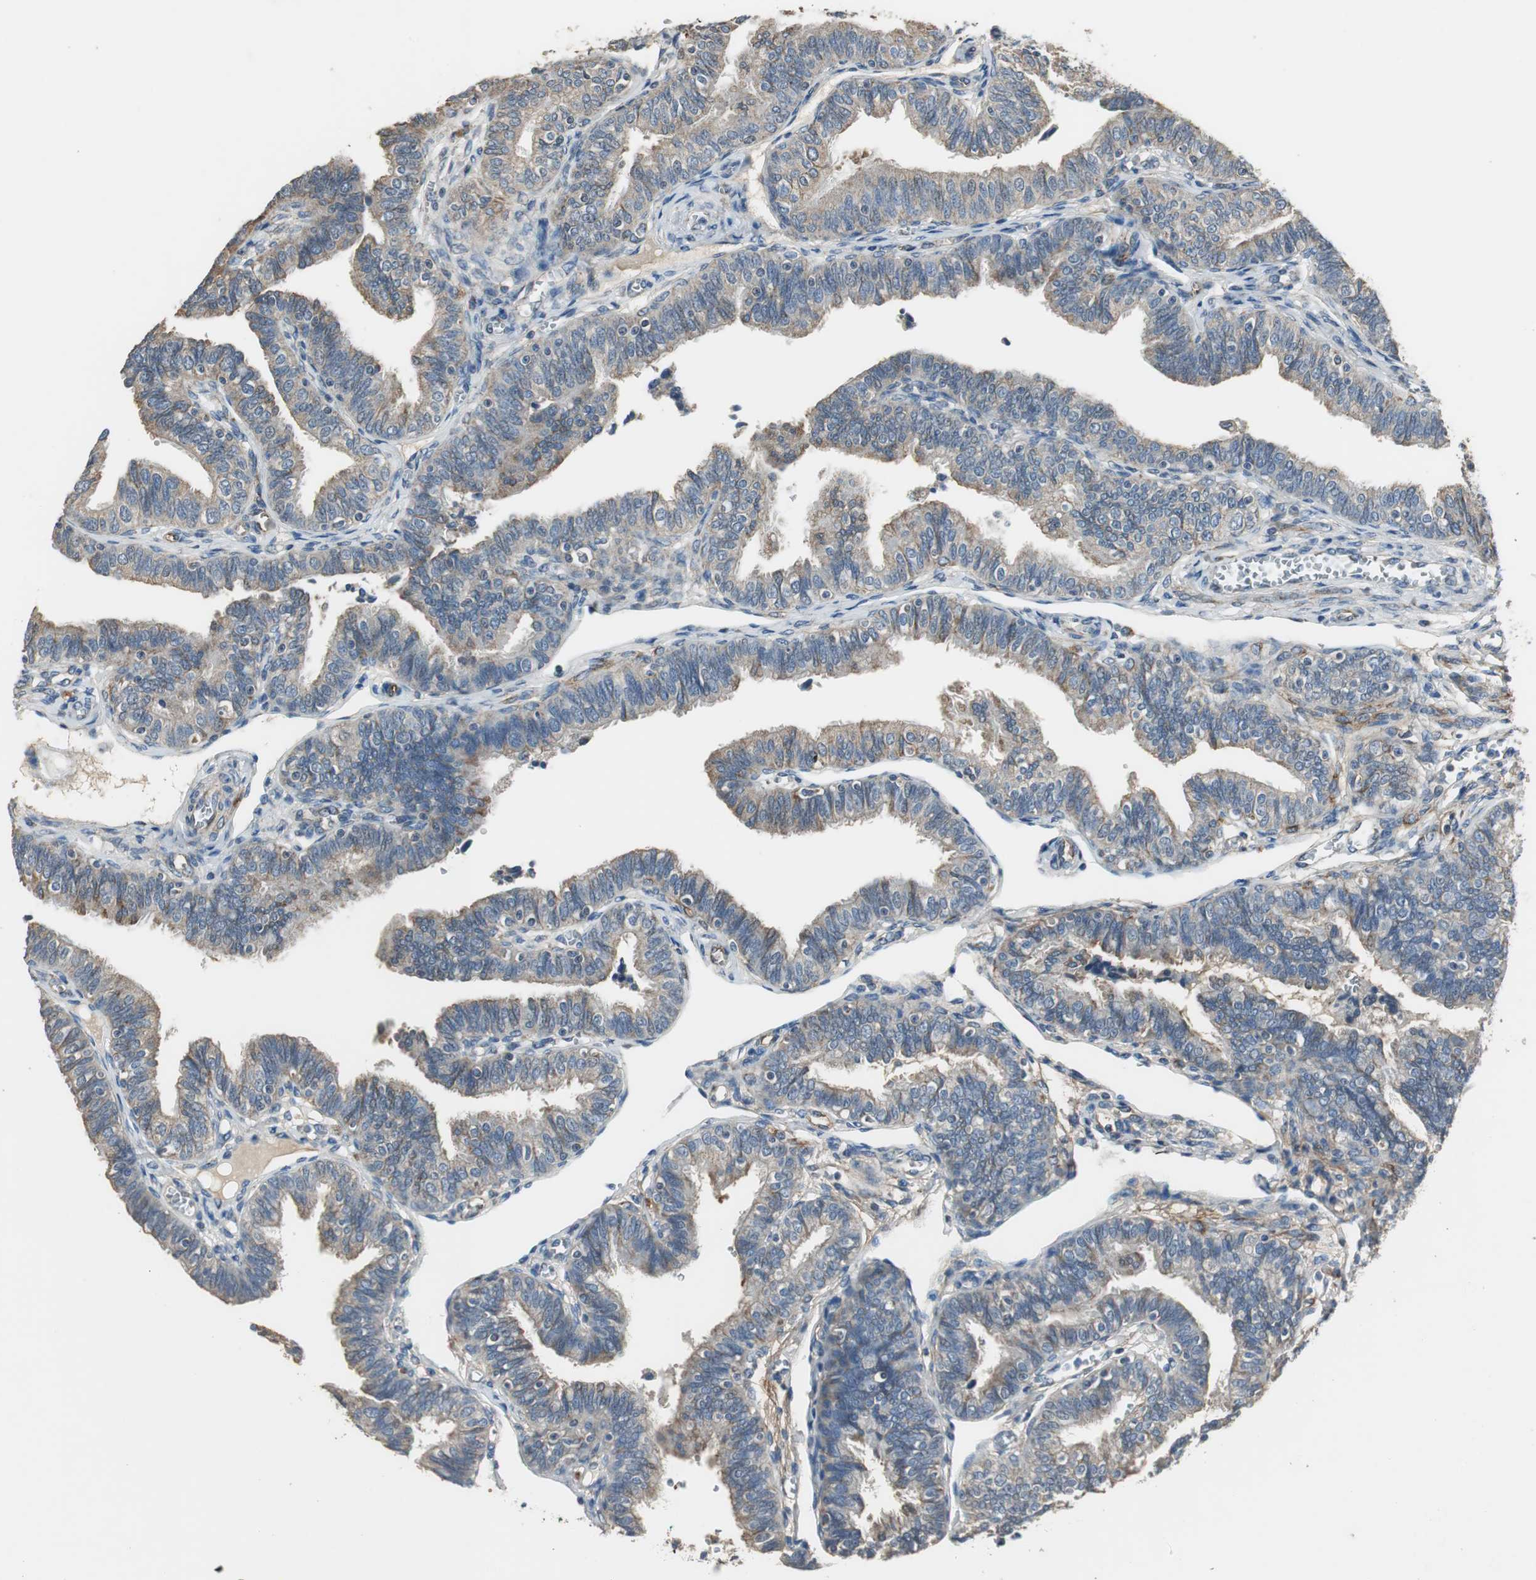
{"staining": {"intensity": "moderate", "quantity": ">75%", "location": "cytoplasmic/membranous"}, "tissue": "fallopian tube", "cell_type": "Glandular cells", "image_type": "normal", "snomed": [{"axis": "morphology", "description": "Normal tissue, NOS"}, {"axis": "topography", "description": "Fallopian tube"}], "caption": "Fallopian tube stained with IHC reveals moderate cytoplasmic/membranous positivity in about >75% of glandular cells.", "gene": "MSTO1", "patient": {"sex": "female", "age": 46}}